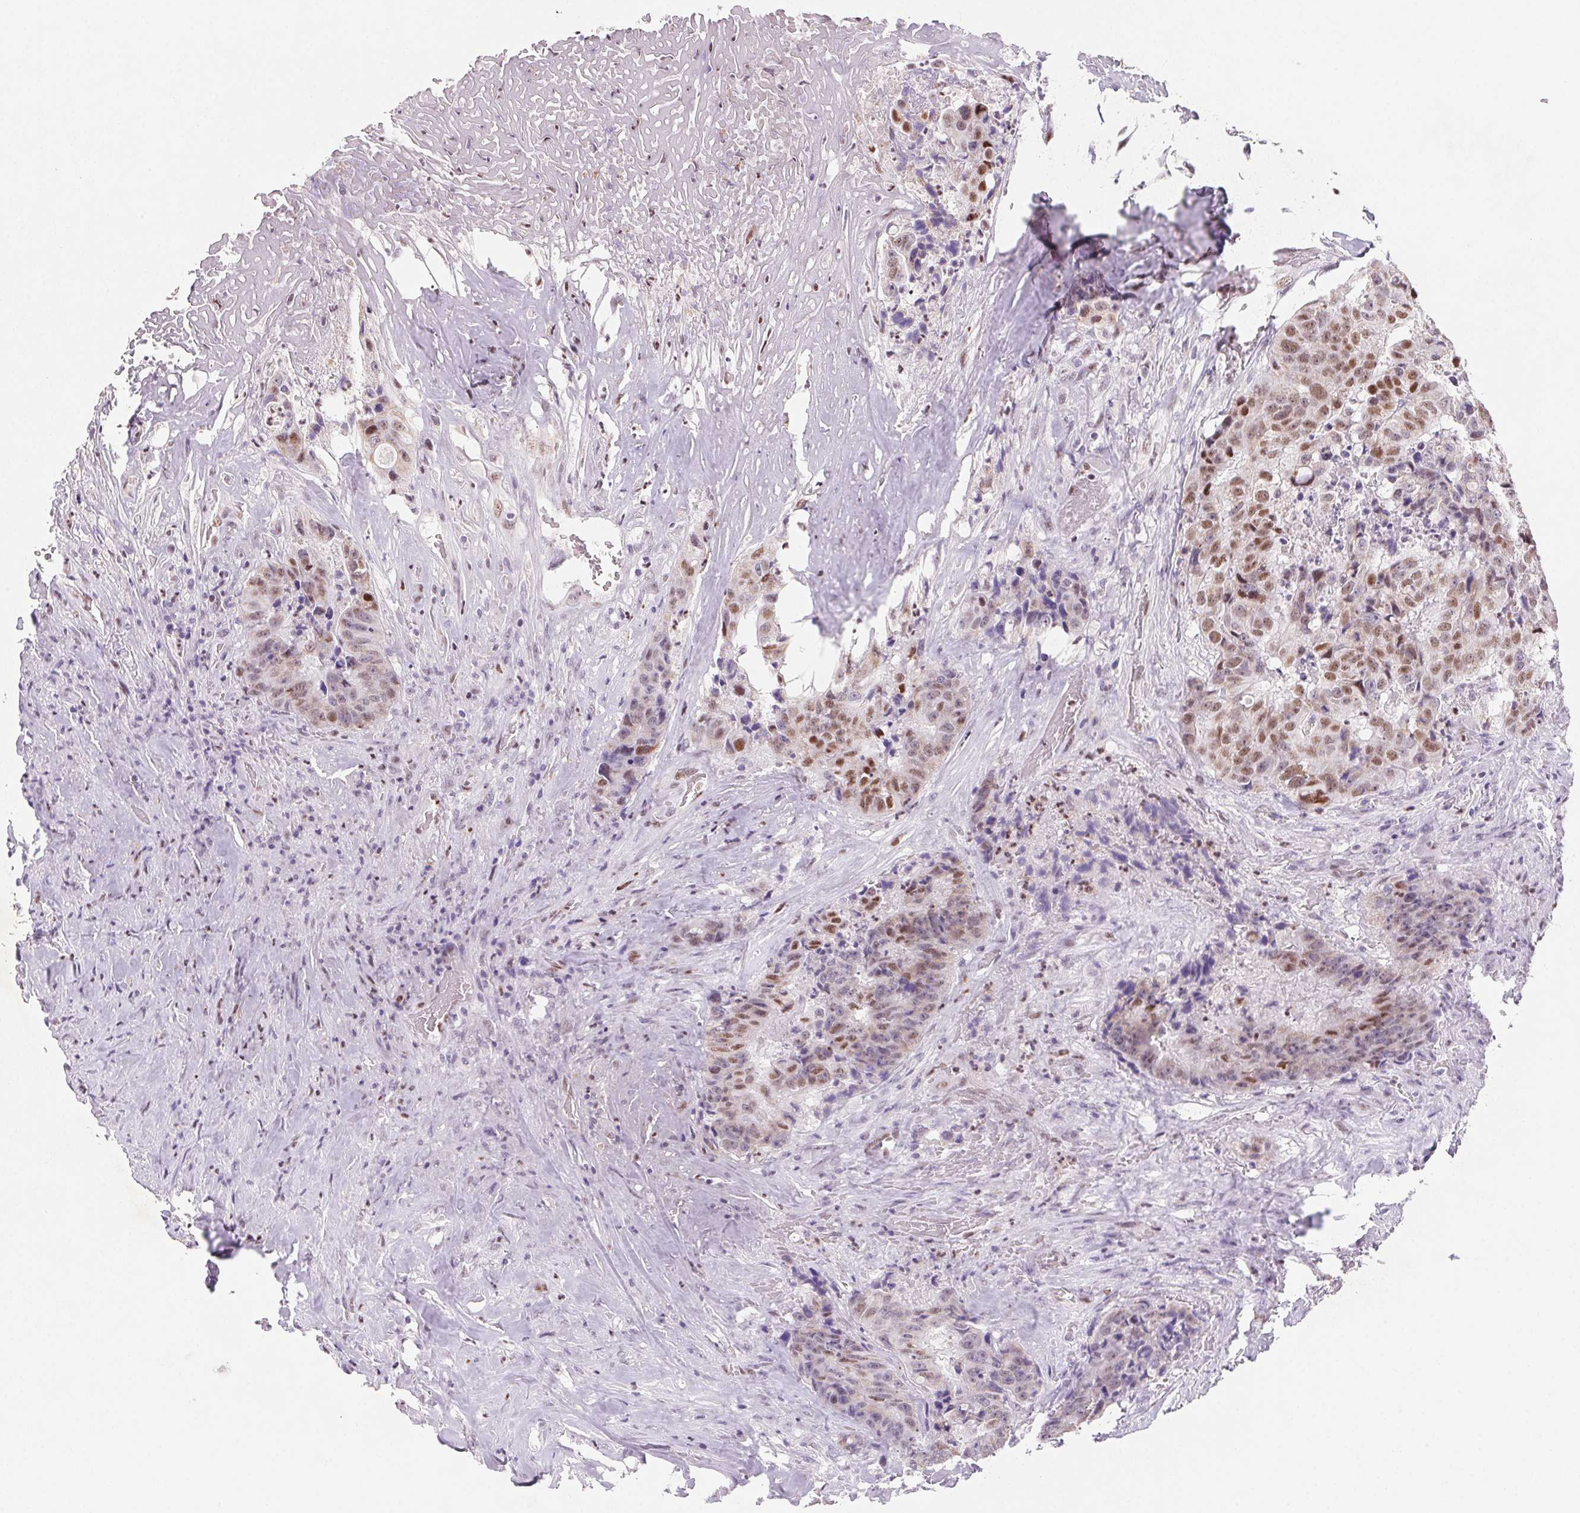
{"staining": {"intensity": "moderate", "quantity": "25%-75%", "location": "cytoplasmic/membranous"}, "tissue": "colorectal cancer", "cell_type": "Tumor cells", "image_type": "cancer", "snomed": [{"axis": "morphology", "description": "Adenocarcinoma, NOS"}, {"axis": "topography", "description": "Rectum"}], "caption": "A histopathology image of colorectal adenocarcinoma stained for a protein demonstrates moderate cytoplasmic/membranous brown staining in tumor cells.", "gene": "DPPA5", "patient": {"sex": "female", "age": 62}}